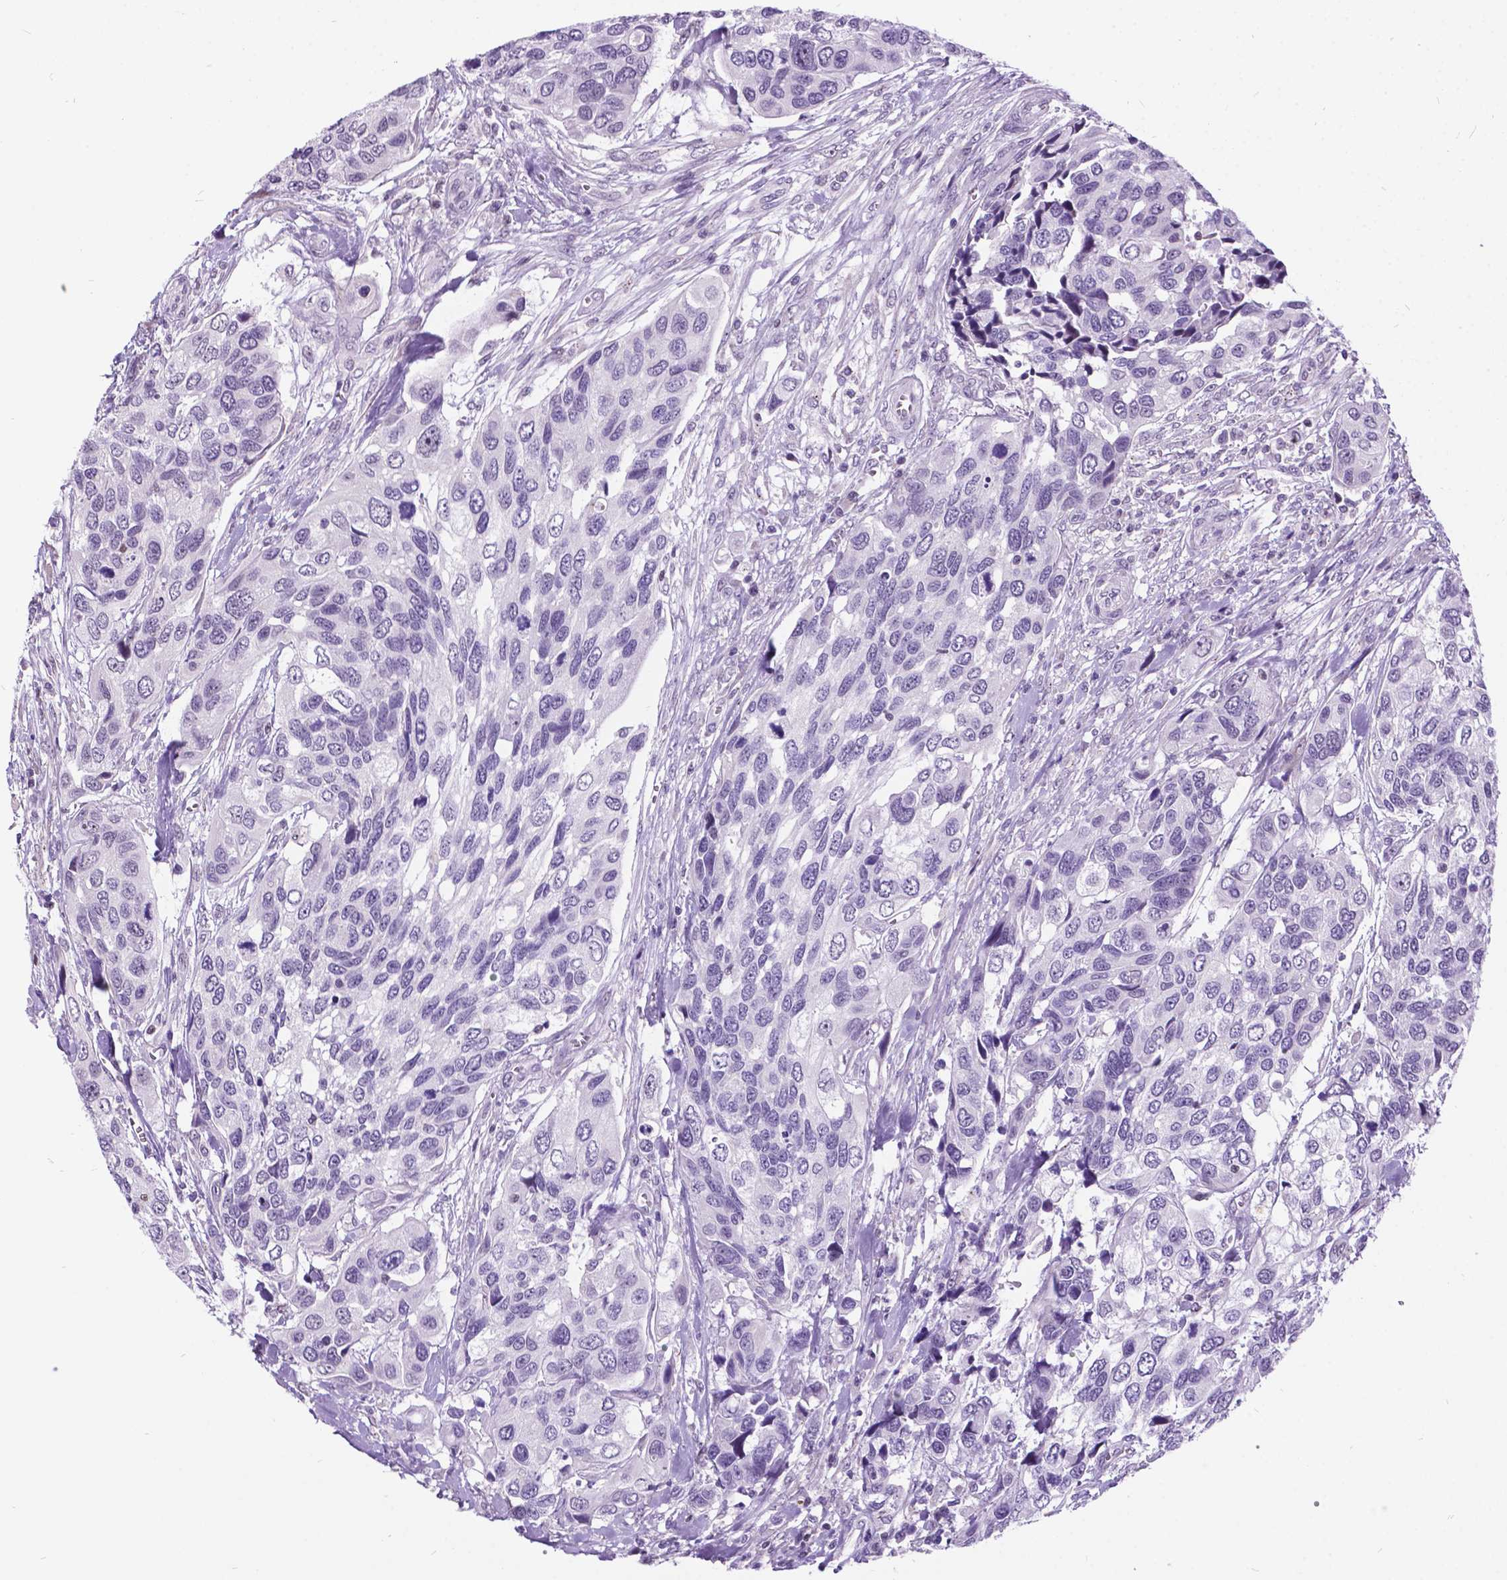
{"staining": {"intensity": "negative", "quantity": "none", "location": "none"}, "tissue": "urothelial cancer", "cell_type": "Tumor cells", "image_type": "cancer", "snomed": [{"axis": "morphology", "description": "Urothelial carcinoma, High grade"}, {"axis": "topography", "description": "Urinary bladder"}], "caption": "Immunohistochemistry (IHC) histopathology image of urothelial cancer stained for a protein (brown), which shows no staining in tumor cells.", "gene": "DPF3", "patient": {"sex": "male", "age": 60}}